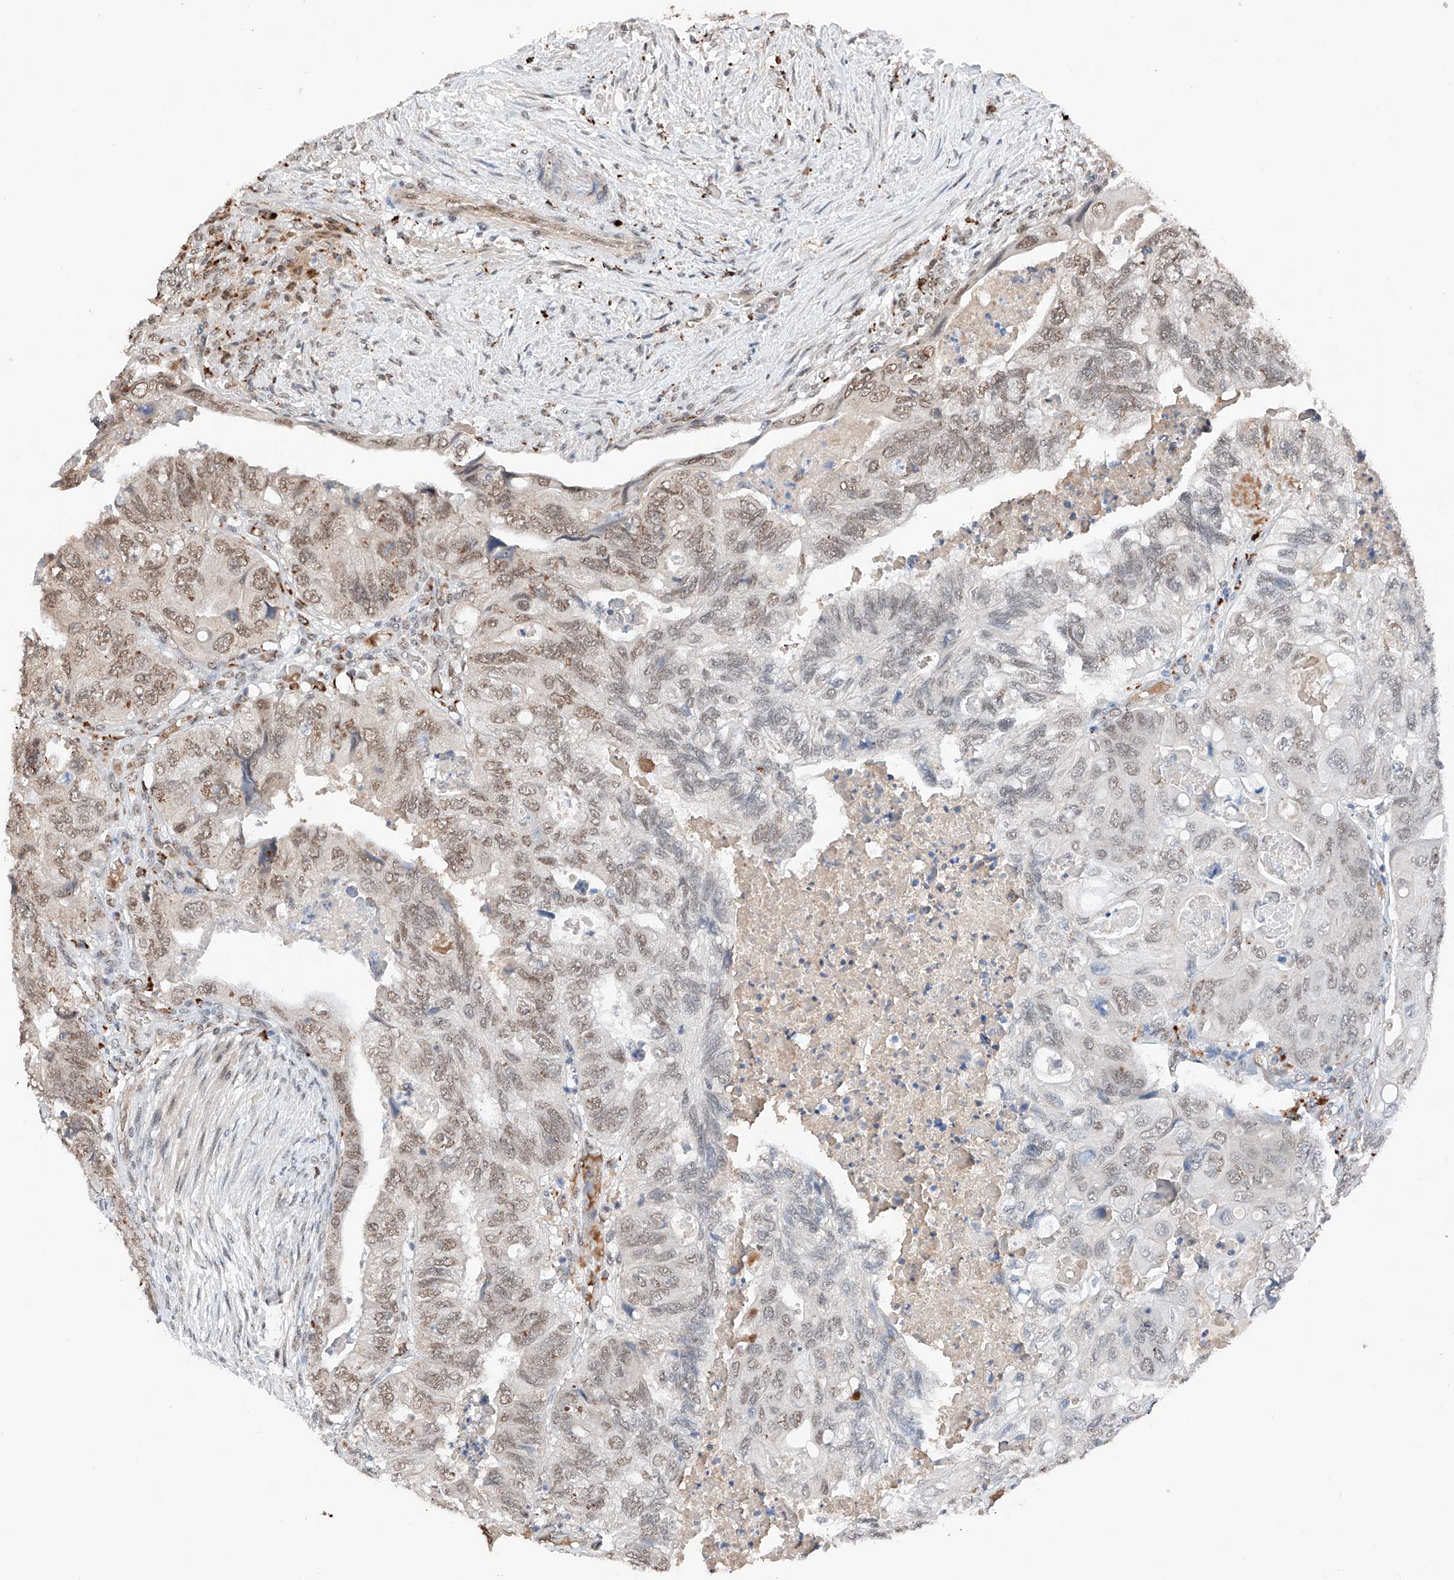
{"staining": {"intensity": "moderate", "quantity": "25%-75%", "location": "nuclear"}, "tissue": "colorectal cancer", "cell_type": "Tumor cells", "image_type": "cancer", "snomed": [{"axis": "morphology", "description": "Adenocarcinoma, NOS"}, {"axis": "topography", "description": "Rectum"}], "caption": "Colorectal cancer stained with a protein marker demonstrates moderate staining in tumor cells.", "gene": "TBX4", "patient": {"sex": "male", "age": 63}}